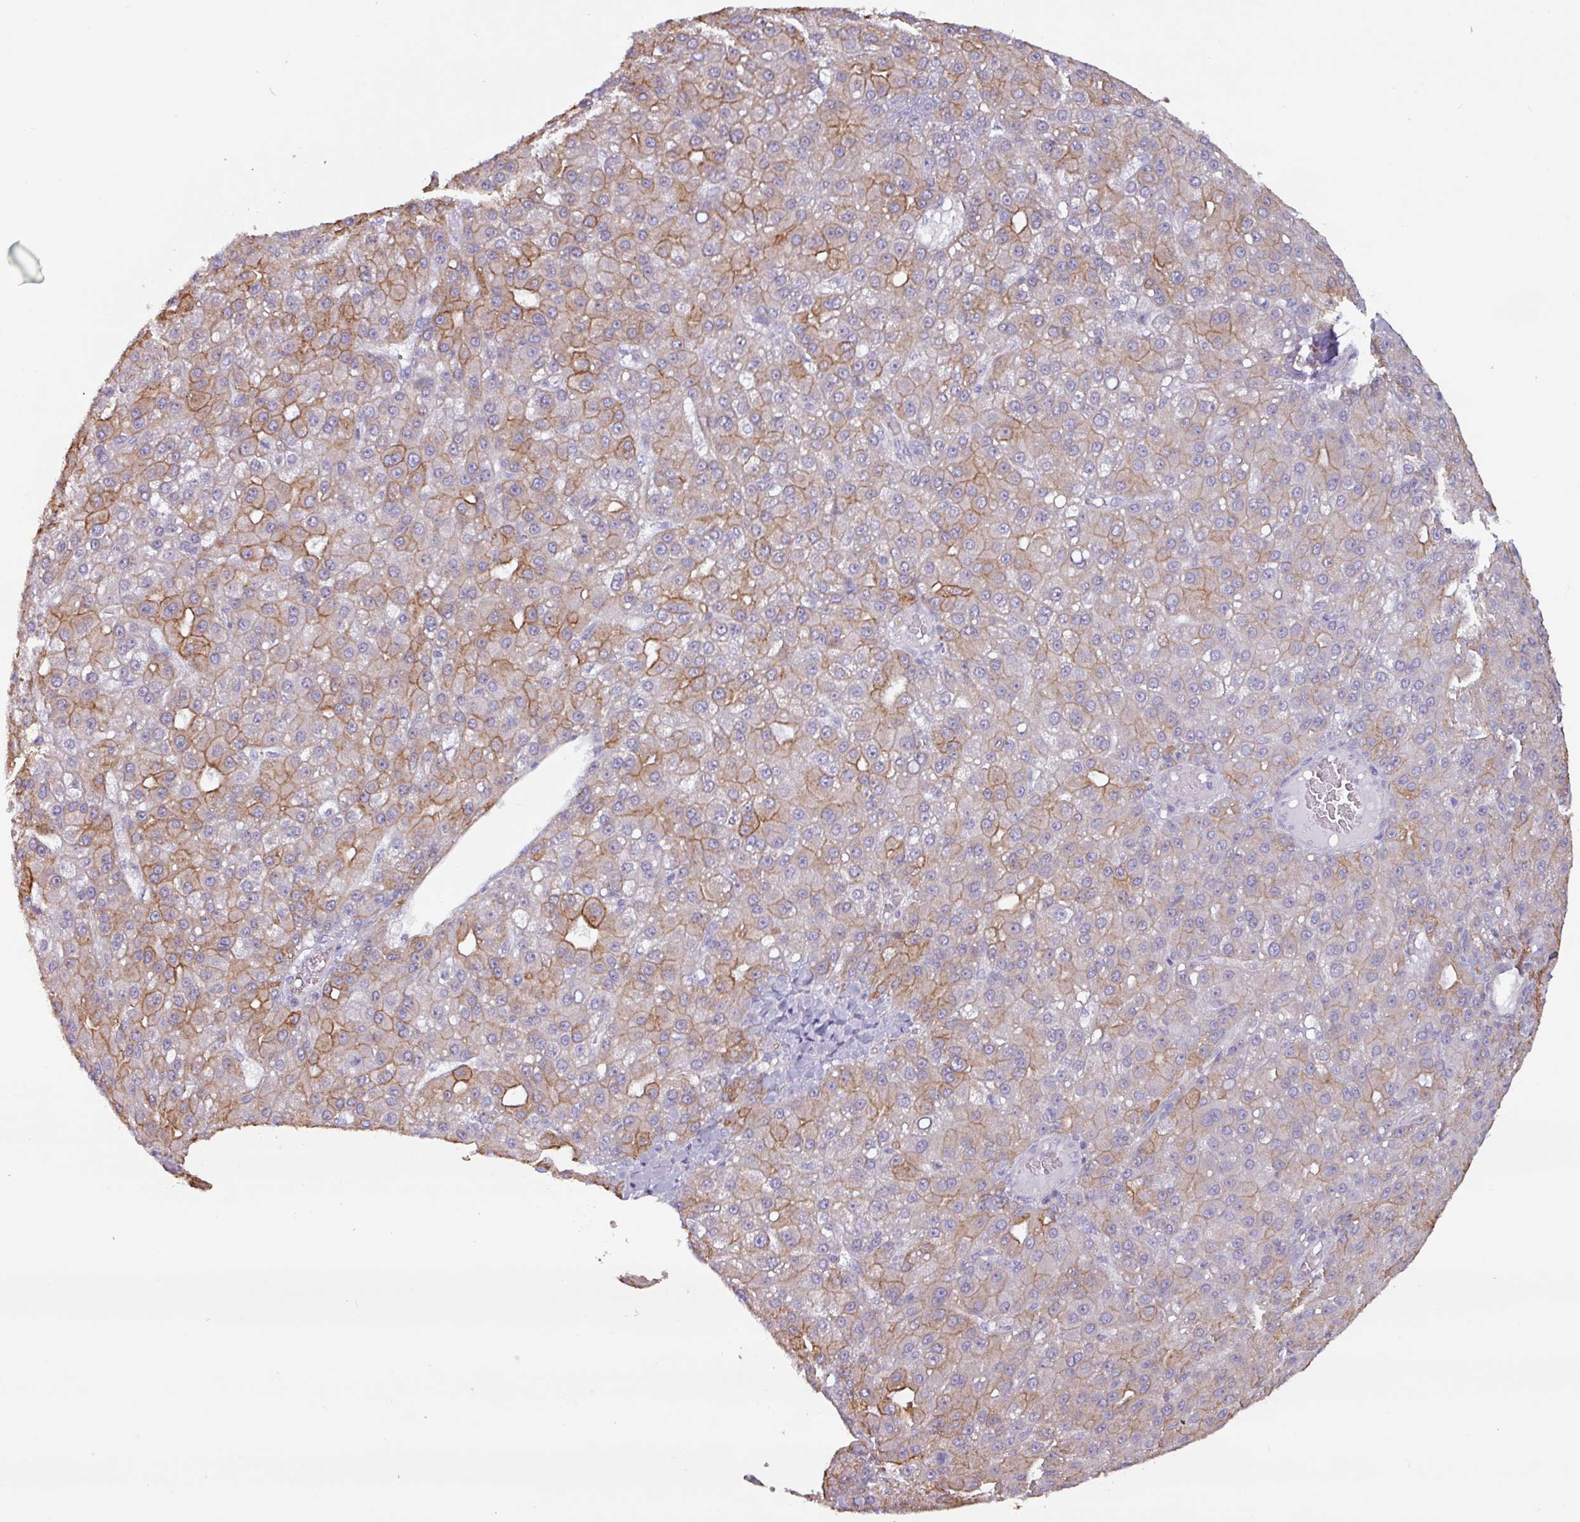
{"staining": {"intensity": "moderate", "quantity": "25%-75%", "location": "cytoplasmic/membranous"}, "tissue": "liver cancer", "cell_type": "Tumor cells", "image_type": "cancer", "snomed": [{"axis": "morphology", "description": "Carcinoma, Hepatocellular, NOS"}, {"axis": "topography", "description": "Liver"}], "caption": "Immunohistochemistry histopathology image of neoplastic tissue: hepatocellular carcinoma (liver) stained using immunohistochemistry exhibits medium levels of moderate protein expression localized specifically in the cytoplasmic/membranous of tumor cells, appearing as a cytoplasmic/membranous brown color.", "gene": "CAMK1", "patient": {"sex": "male", "age": 67}}